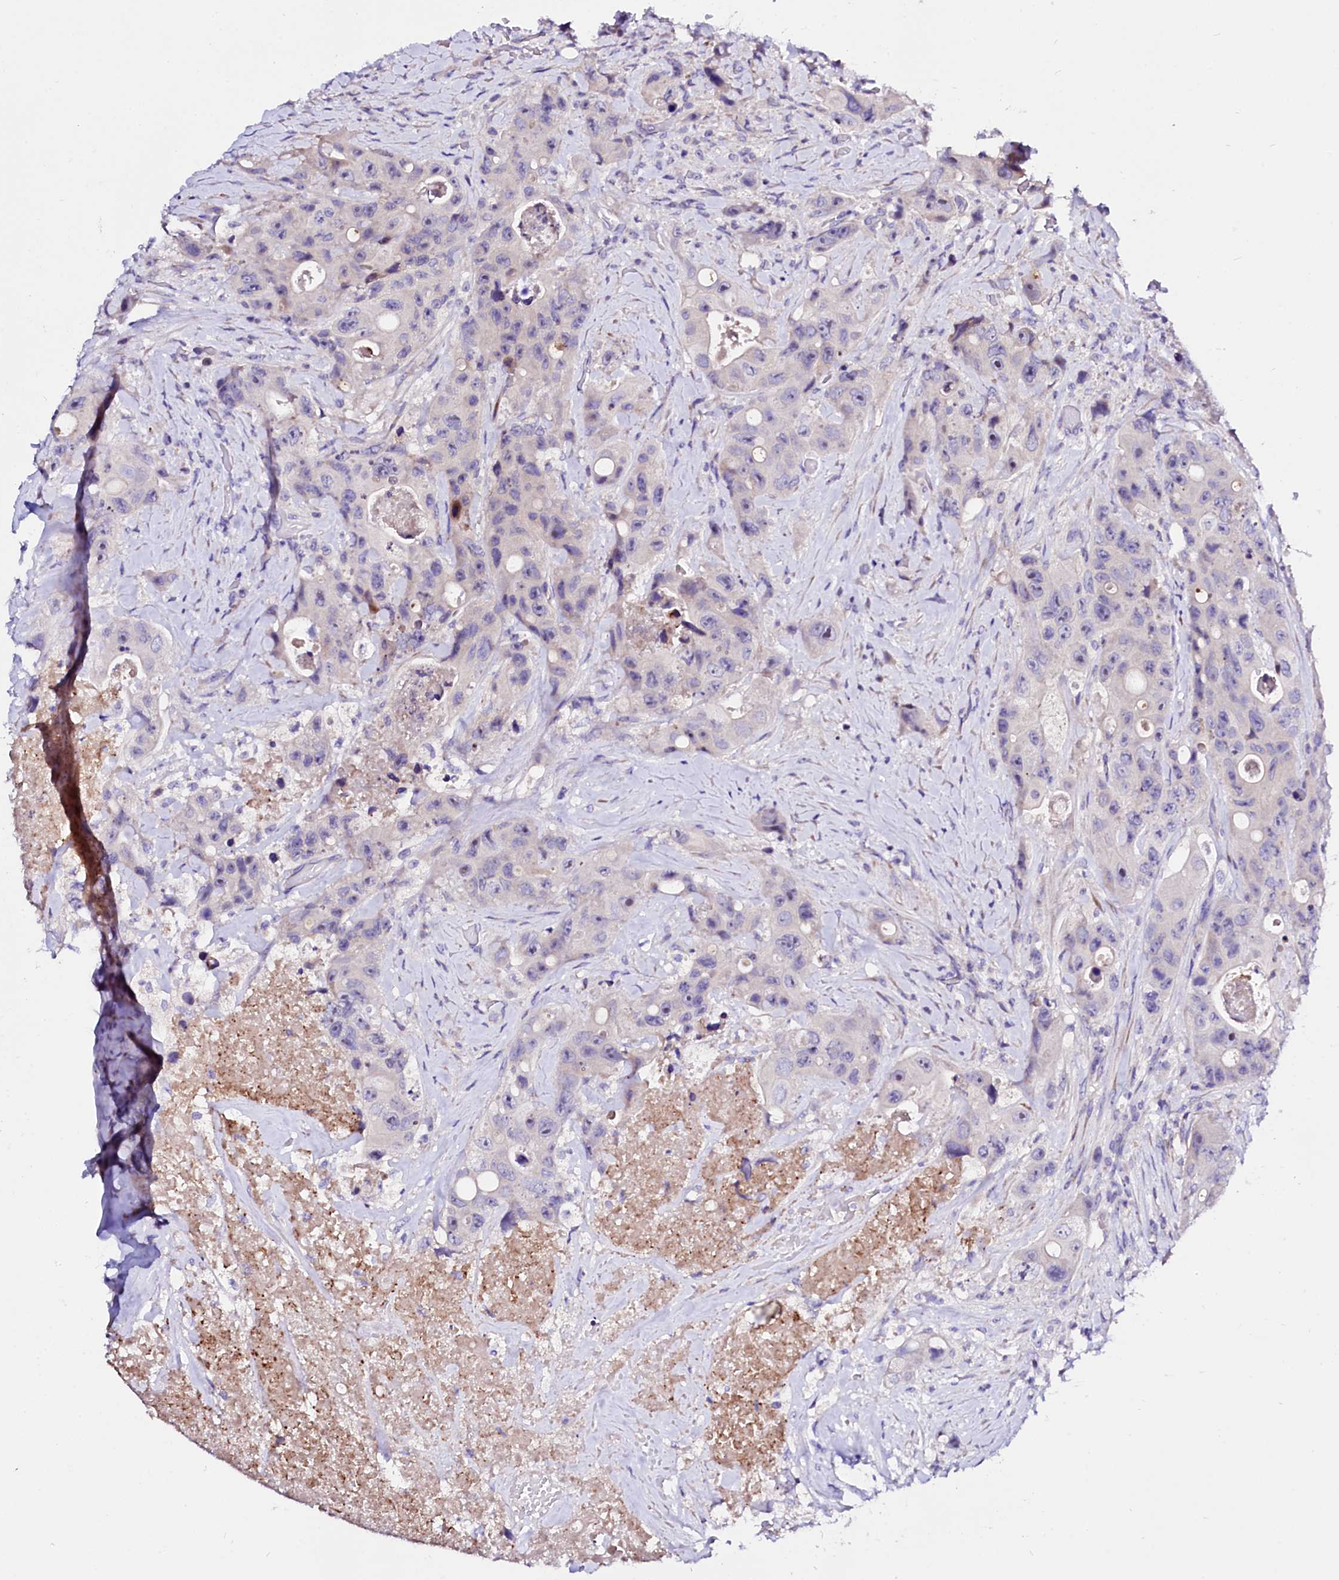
{"staining": {"intensity": "negative", "quantity": "none", "location": "none"}, "tissue": "colorectal cancer", "cell_type": "Tumor cells", "image_type": "cancer", "snomed": [{"axis": "morphology", "description": "Adenocarcinoma, NOS"}, {"axis": "topography", "description": "Colon"}], "caption": "The histopathology image displays no staining of tumor cells in adenocarcinoma (colorectal).", "gene": "BTBD16", "patient": {"sex": "female", "age": 46}}